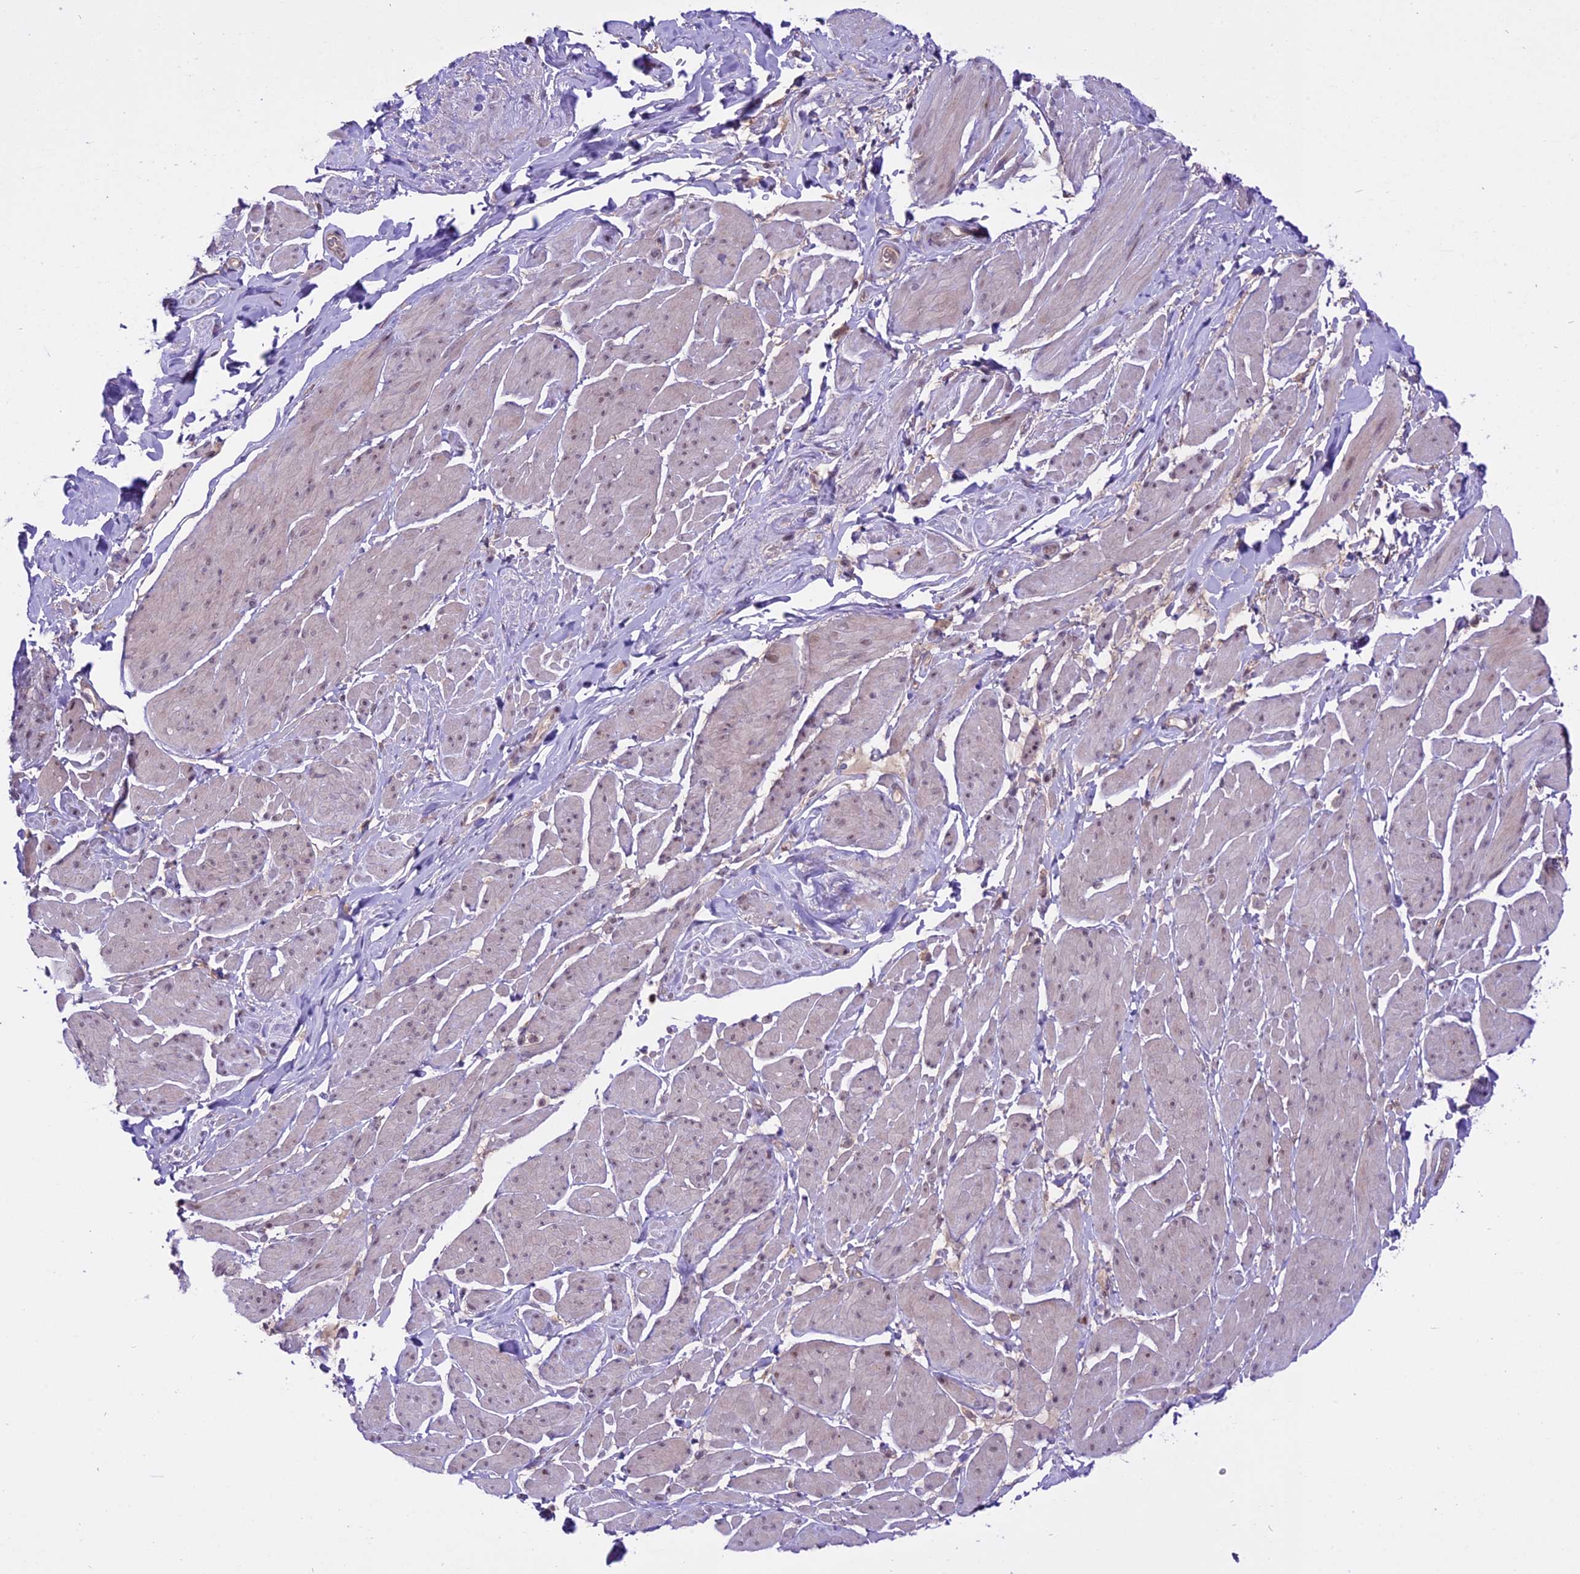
{"staining": {"intensity": "negative", "quantity": "none", "location": "none"}, "tissue": "smooth muscle", "cell_type": "Smooth muscle cells", "image_type": "normal", "snomed": [{"axis": "morphology", "description": "Normal tissue, NOS"}, {"axis": "topography", "description": "Smooth muscle"}, {"axis": "topography", "description": "Peripheral nerve tissue"}], "caption": "The IHC micrograph has no significant positivity in smooth muscle cells of smooth muscle. (DAB IHC with hematoxylin counter stain).", "gene": "SPRED1", "patient": {"sex": "male", "age": 69}}